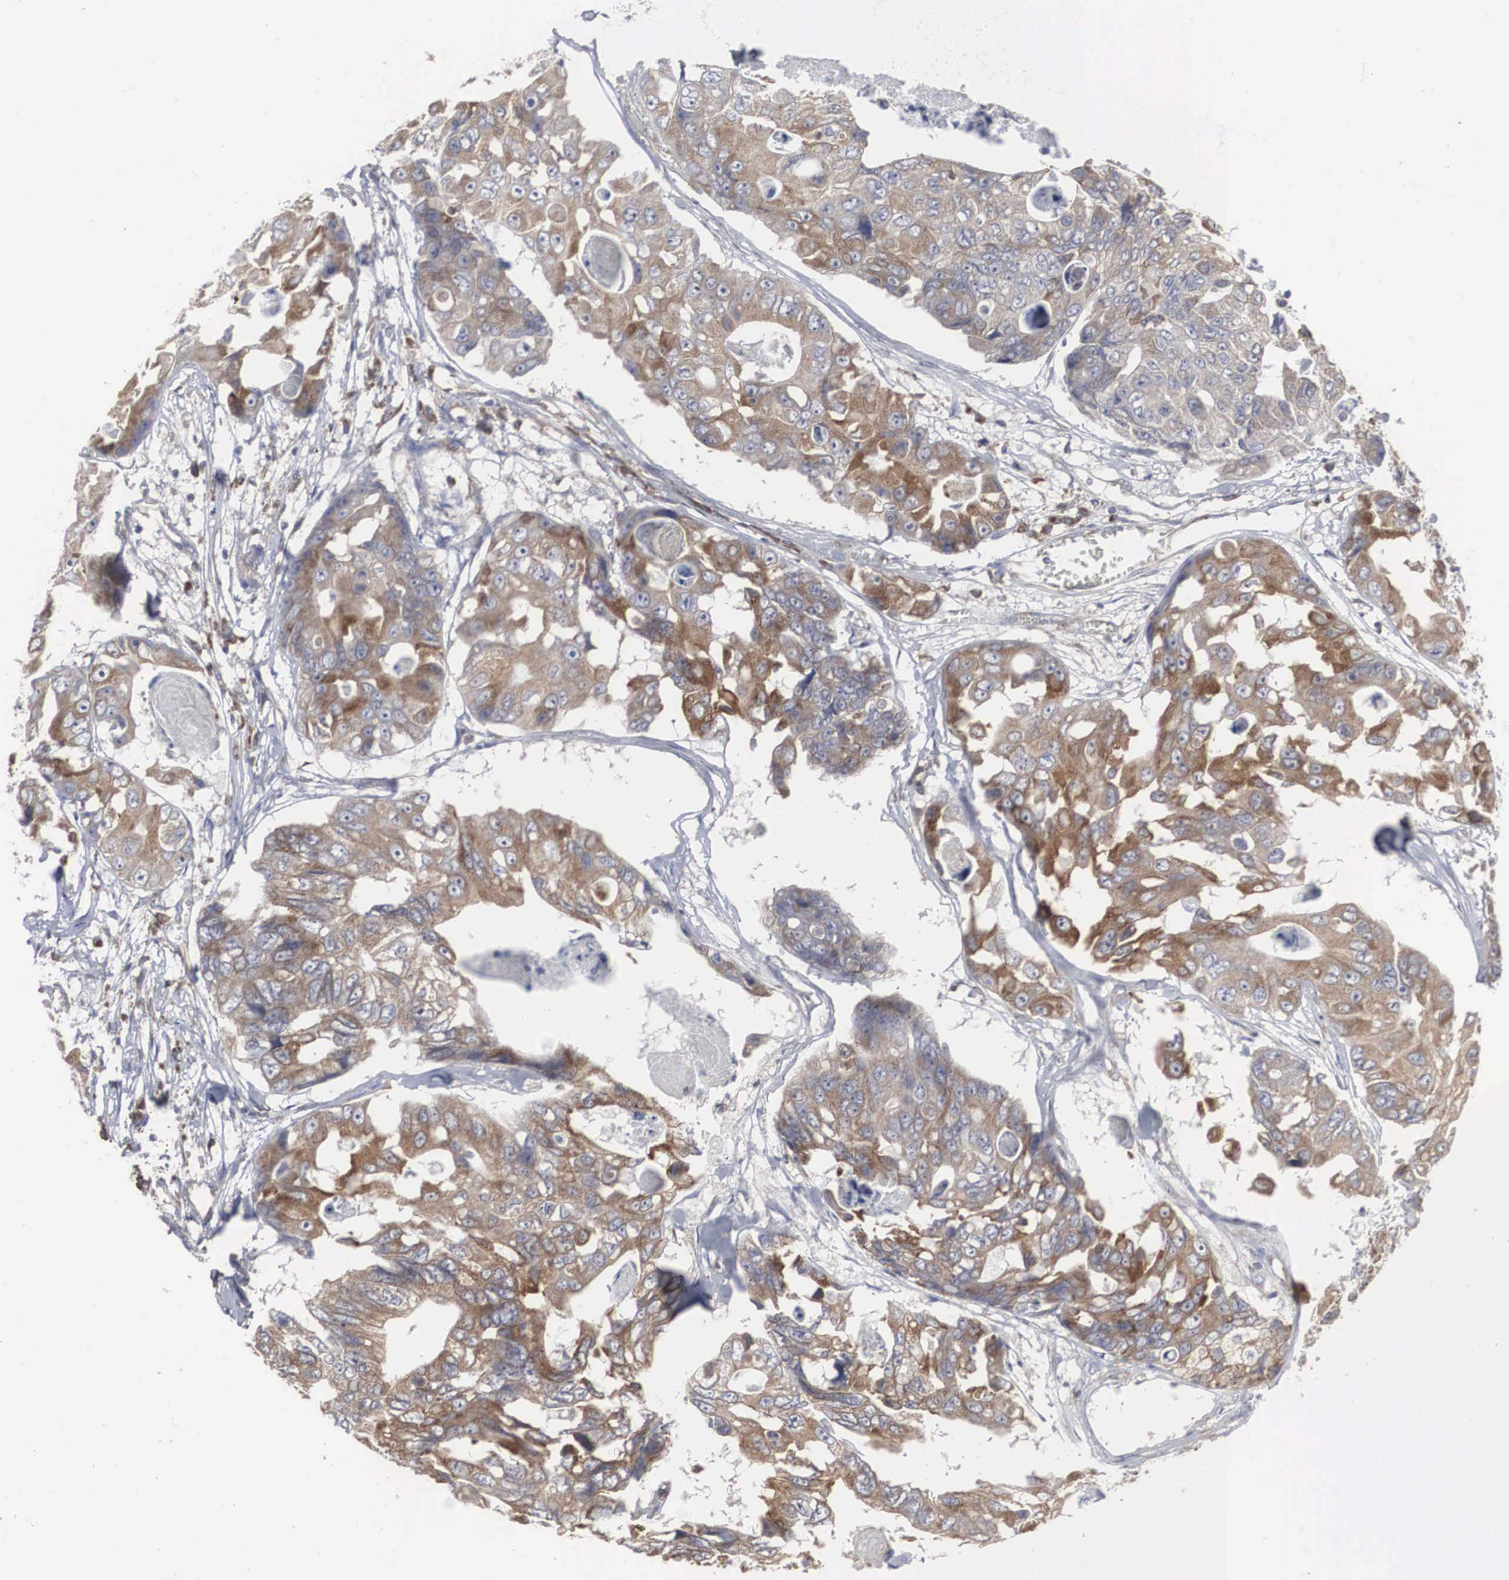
{"staining": {"intensity": "moderate", "quantity": ">75%", "location": "cytoplasmic/membranous"}, "tissue": "colorectal cancer", "cell_type": "Tumor cells", "image_type": "cancer", "snomed": [{"axis": "morphology", "description": "Adenocarcinoma, NOS"}, {"axis": "topography", "description": "Colon"}], "caption": "Tumor cells show medium levels of moderate cytoplasmic/membranous expression in approximately >75% of cells in human colorectal cancer.", "gene": "MIA2", "patient": {"sex": "female", "age": 86}}